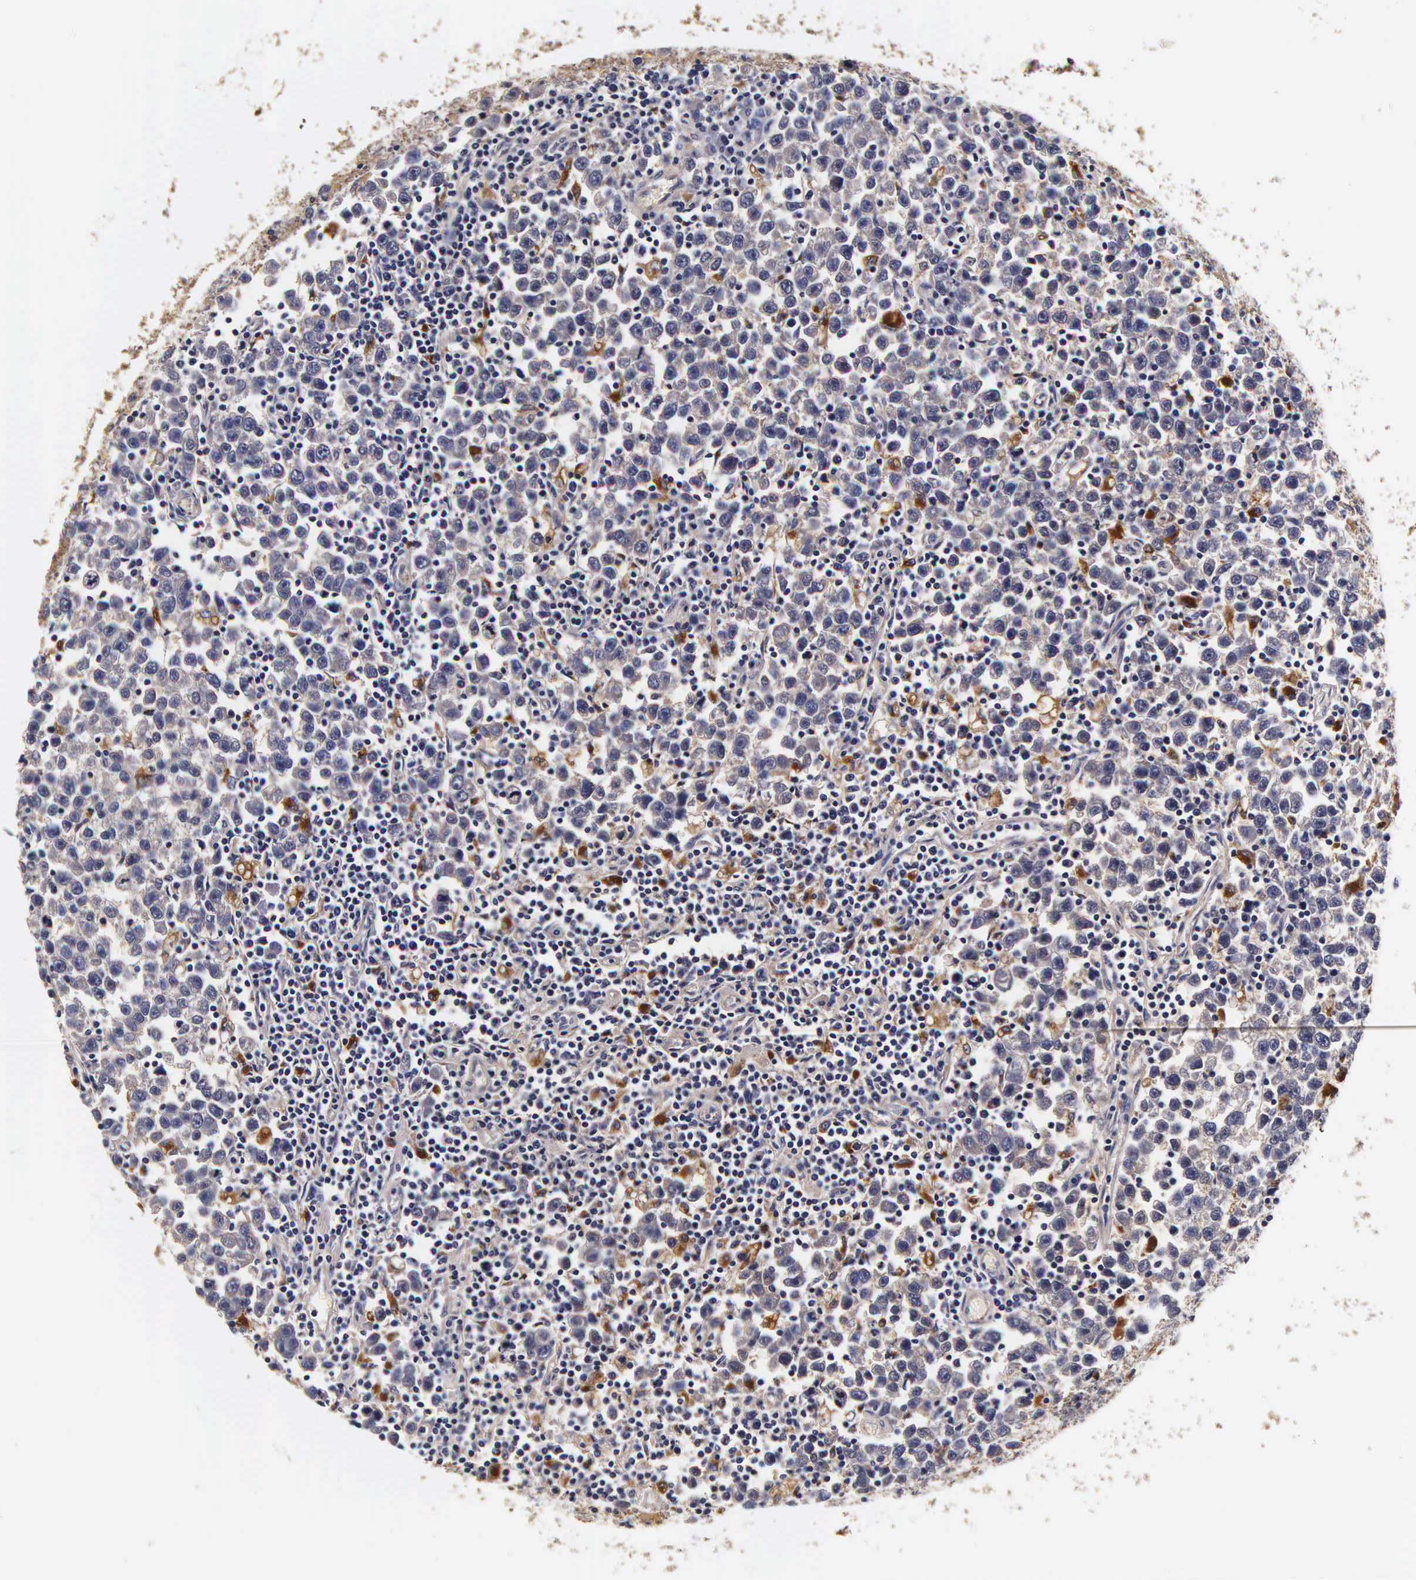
{"staining": {"intensity": "weak", "quantity": "<25%", "location": "cytoplasmic/membranous"}, "tissue": "testis cancer", "cell_type": "Tumor cells", "image_type": "cancer", "snomed": [{"axis": "morphology", "description": "Seminoma, NOS"}, {"axis": "topography", "description": "Testis"}], "caption": "The IHC histopathology image has no significant positivity in tumor cells of seminoma (testis) tissue.", "gene": "CTSB", "patient": {"sex": "male", "age": 43}}